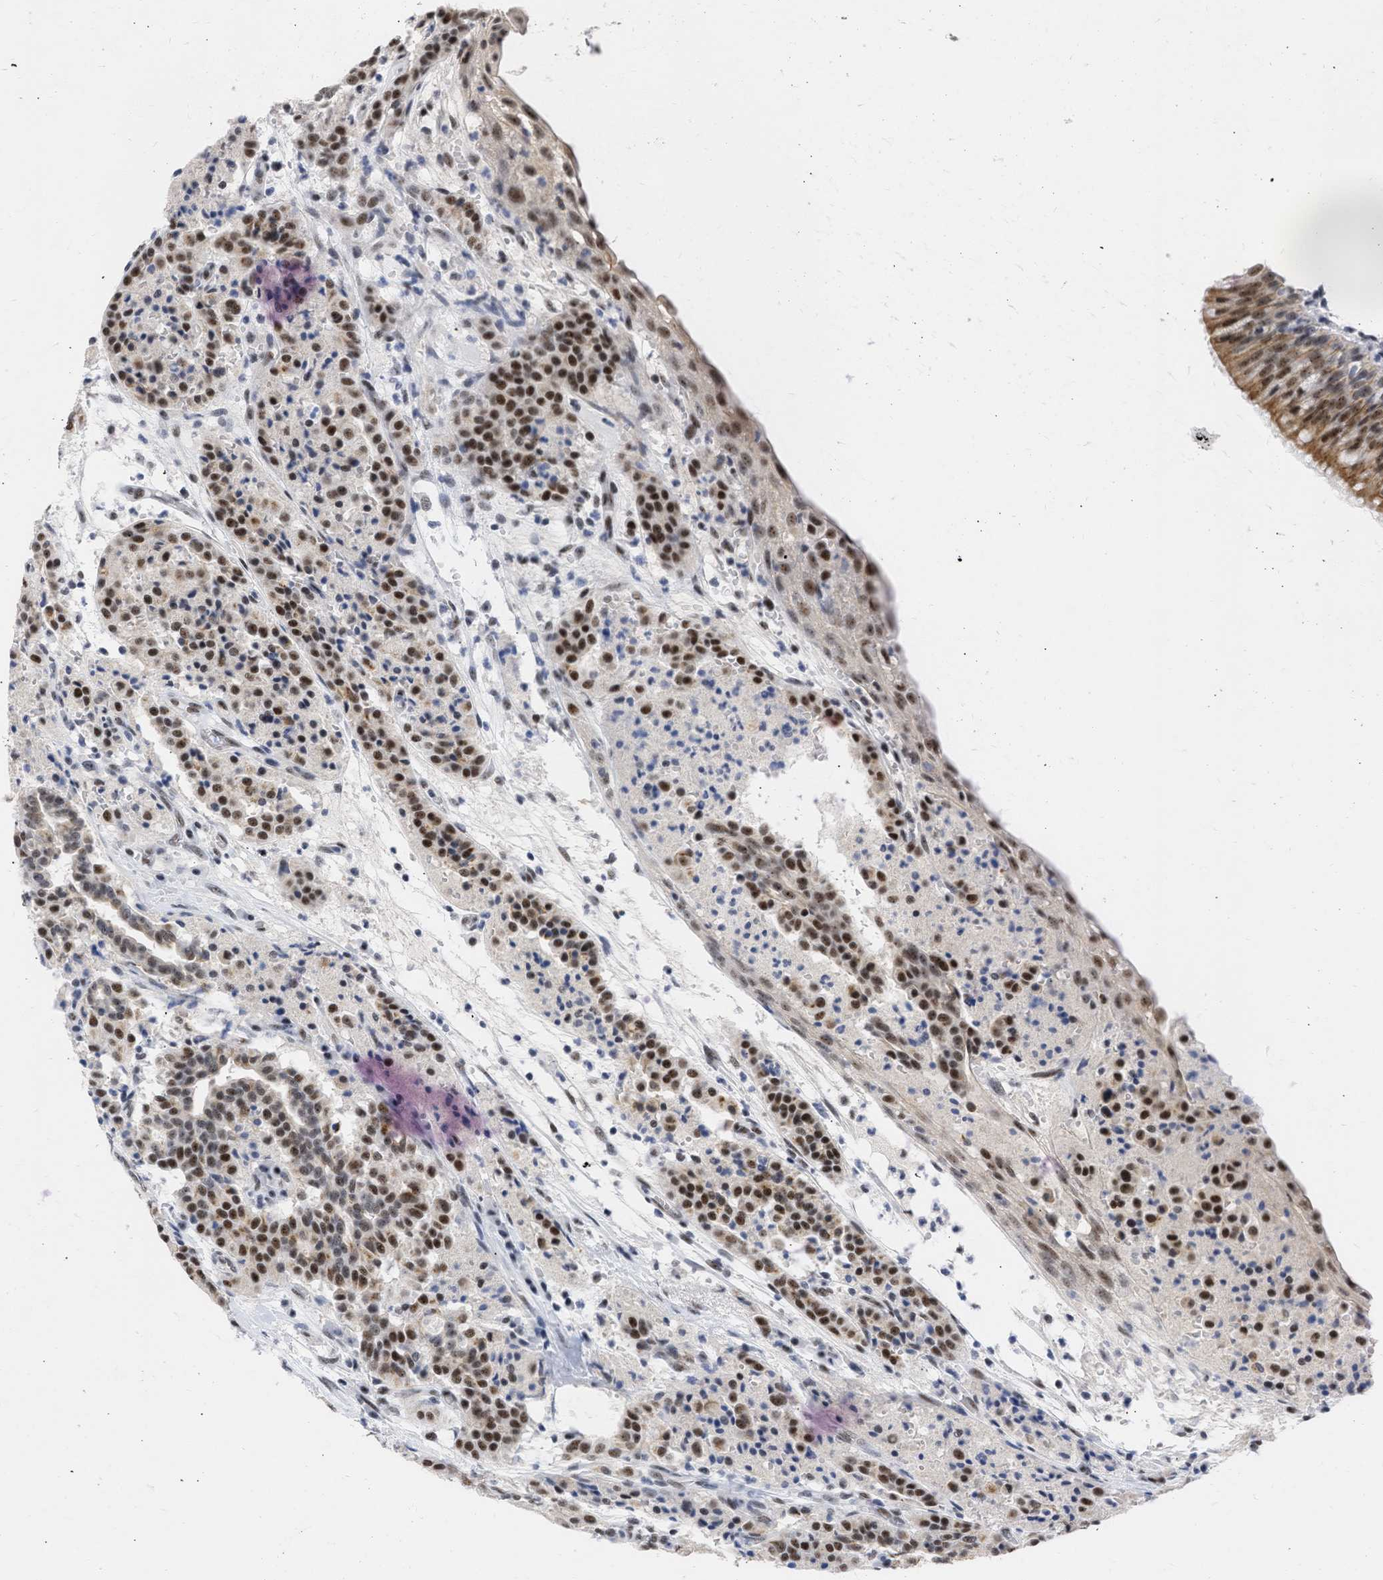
{"staining": {"intensity": "strong", "quantity": ">75%", "location": "nuclear"}, "tissue": "carcinoid", "cell_type": "Tumor cells", "image_type": "cancer", "snomed": [{"axis": "morphology", "description": "Carcinoid, malignant, NOS"}, {"axis": "topography", "description": "Lung"}], "caption": "Strong nuclear protein staining is seen in approximately >75% of tumor cells in carcinoid (malignant). (Brightfield microscopy of DAB IHC at high magnification).", "gene": "DDX41", "patient": {"sex": "male", "age": 30}}